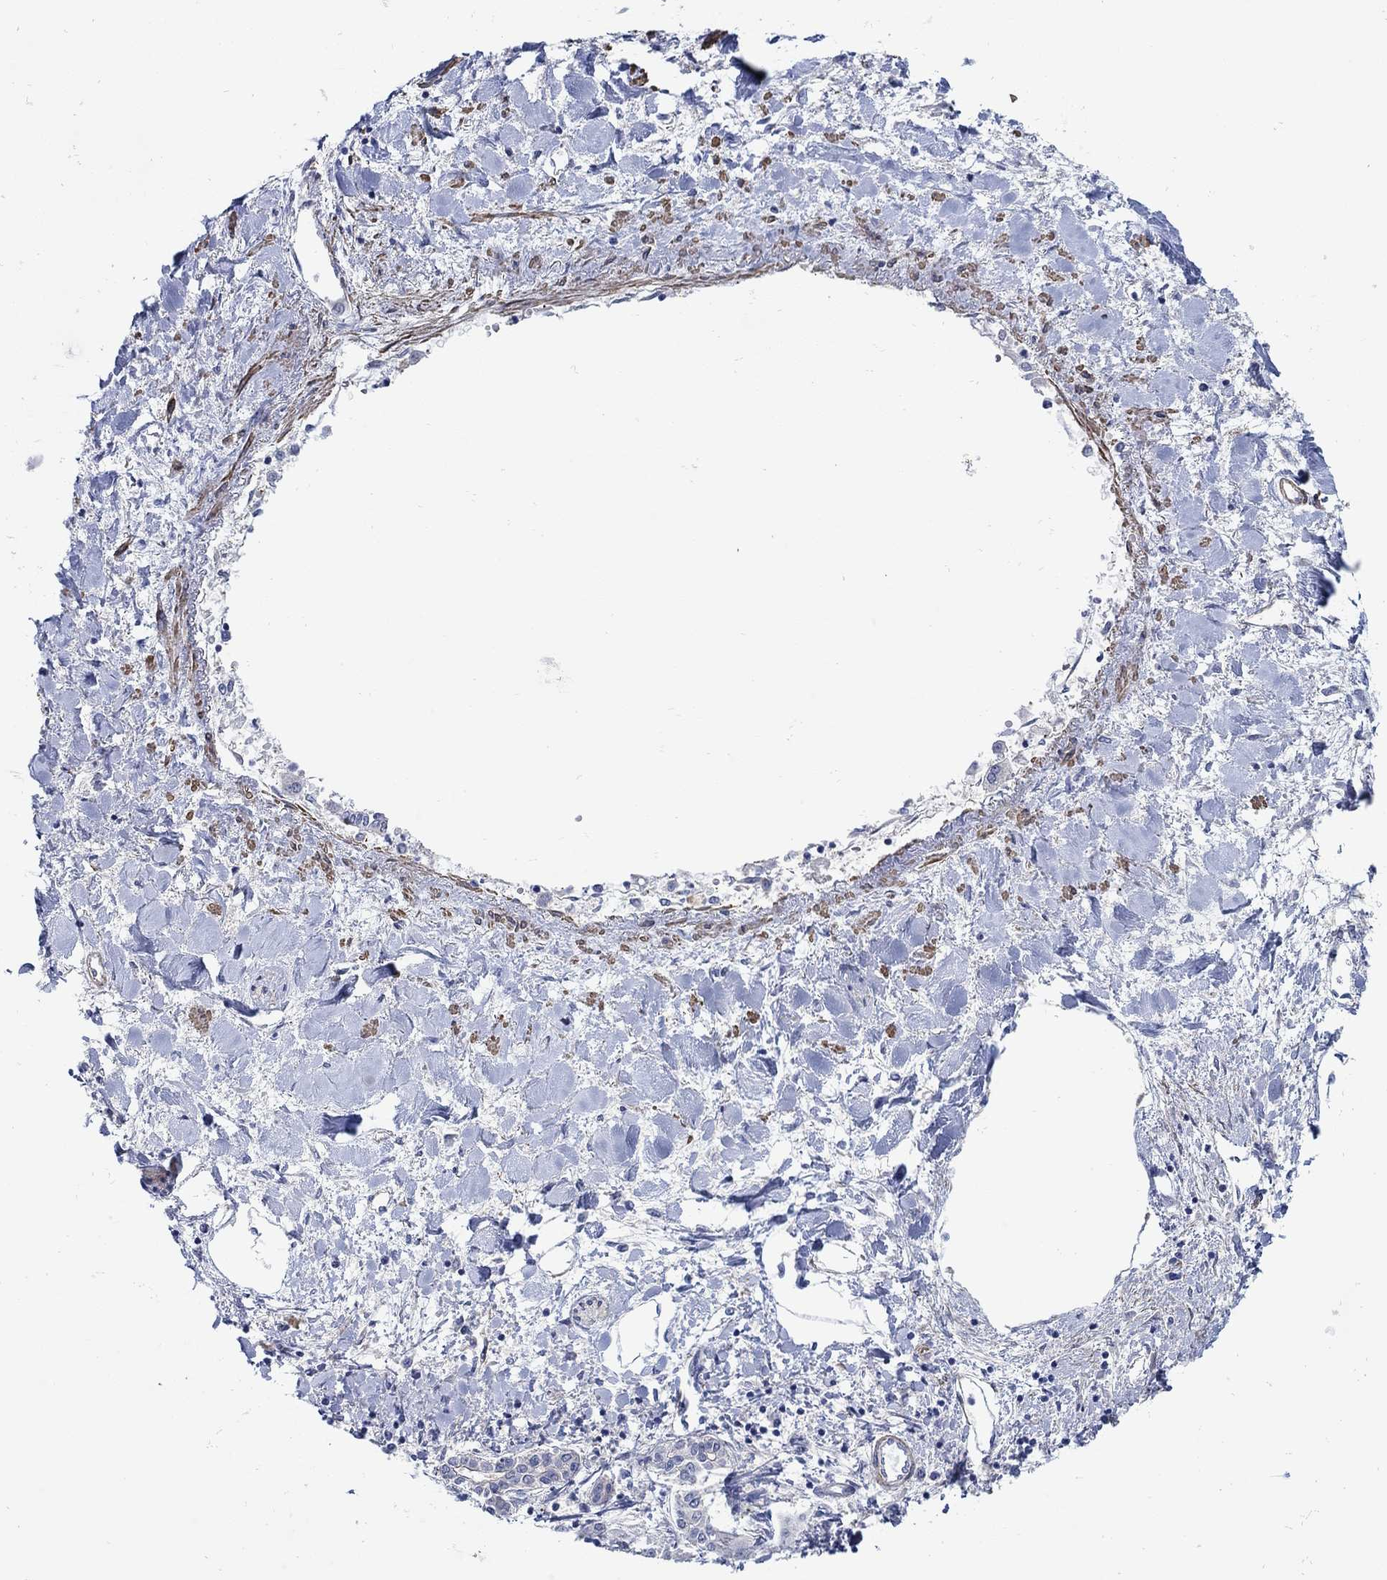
{"staining": {"intensity": "negative", "quantity": "none", "location": "none"}, "tissue": "liver cancer", "cell_type": "Tumor cells", "image_type": "cancer", "snomed": [{"axis": "morphology", "description": "Cholangiocarcinoma"}, {"axis": "topography", "description": "Liver"}], "caption": "The immunohistochemistry photomicrograph has no significant positivity in tumor cells of liver cholangiocarcinoma tissue.", "gene": "SCN7A", "patient": {"sex": "female", "age": 64}}